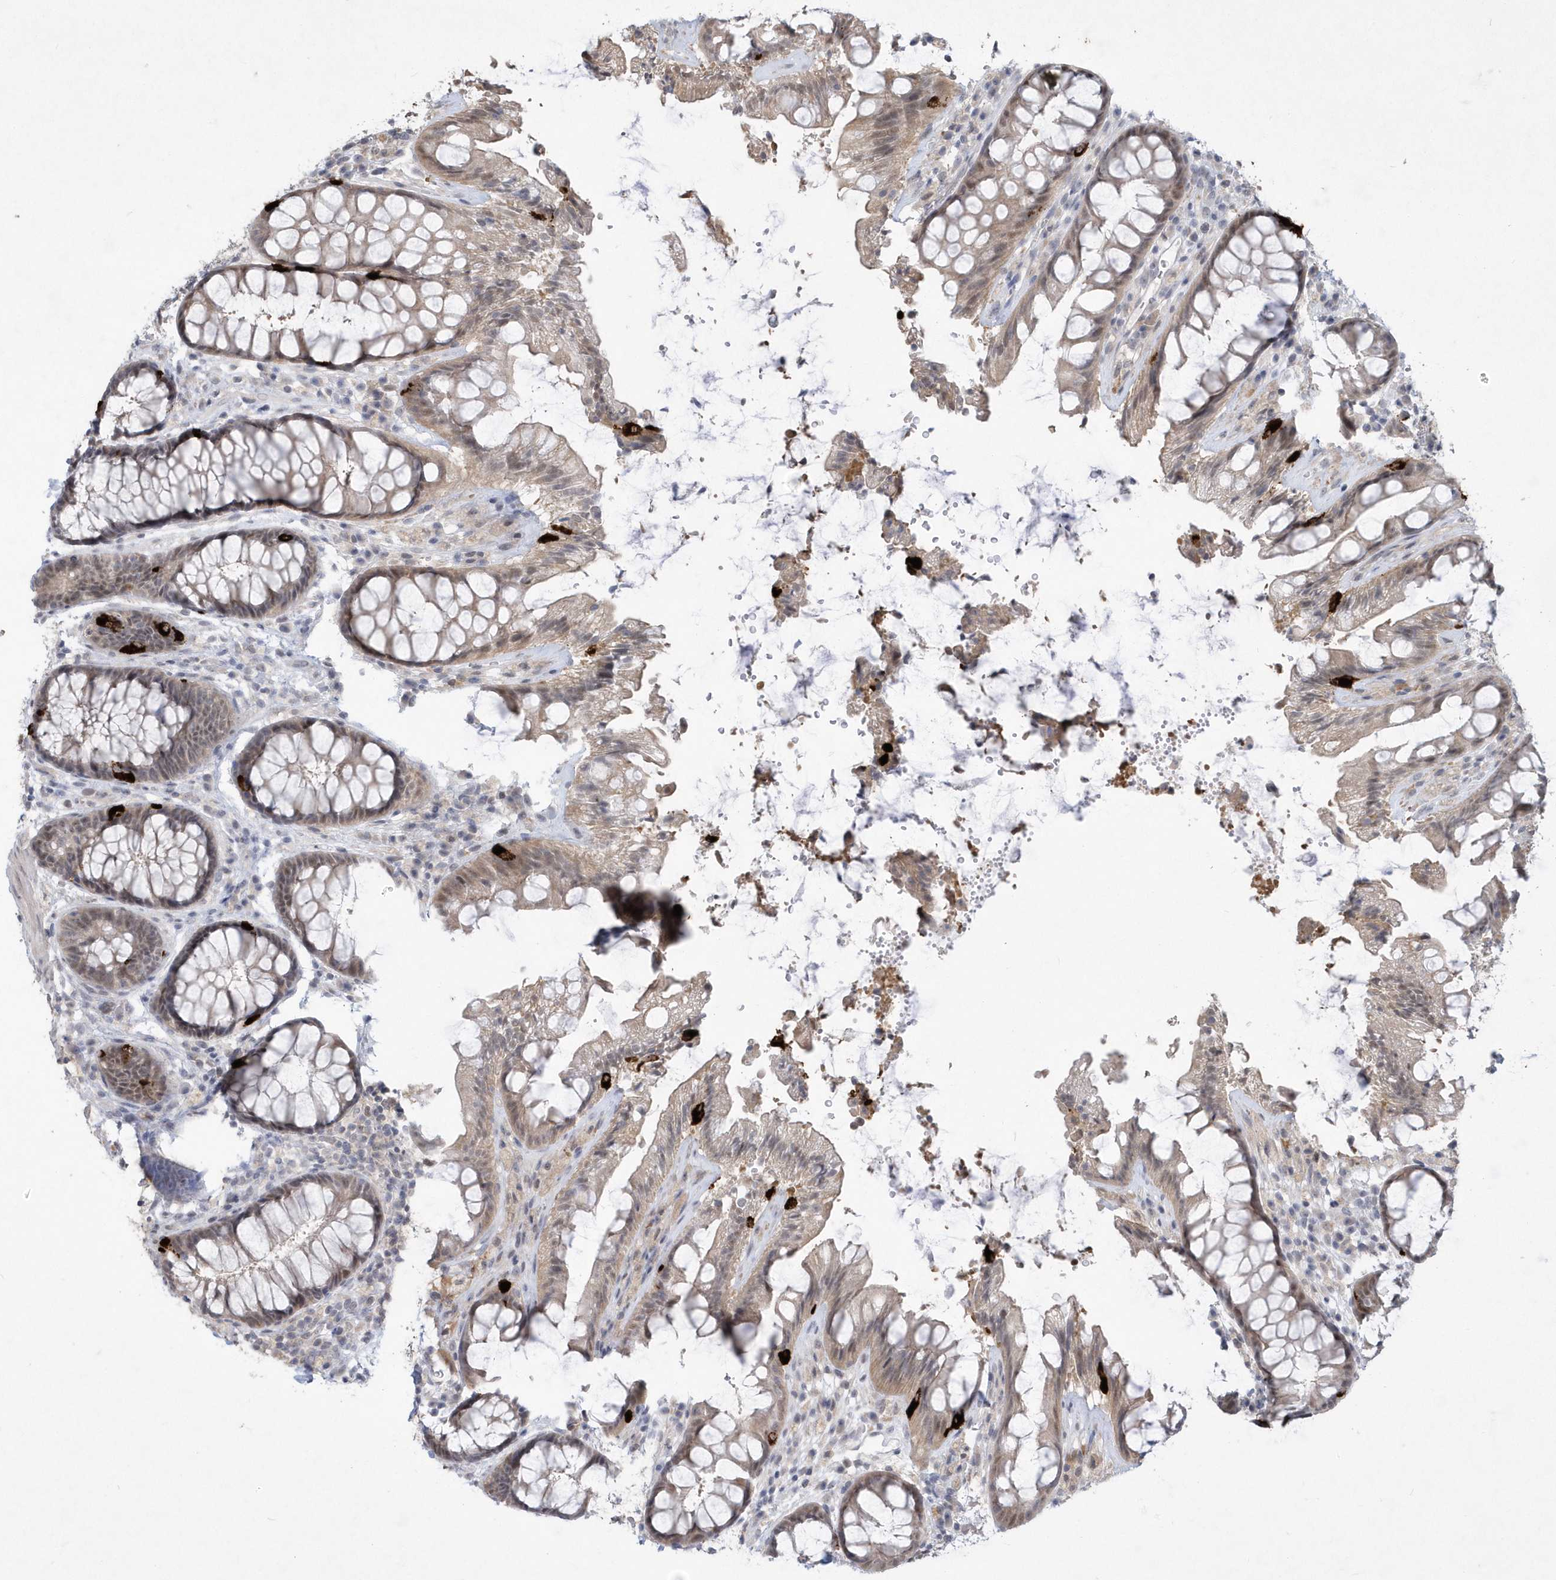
{"staining": {"intensity": "strong", "quantity": "<25%", "location": "cytoplasmic/membranous"}, "tissue": "rectum", "cell_type": "Glandular cells", "image_type": "normal", "snomed": [{"axis": "morphology", "description": "Normal tissue, NOS"}, {"axis": "topography", "description": "Rectum"}], "caption": "This micrograph shows immunohistochemistry (IHC) staining of normal rectum, with medium strong cytoplasmic/membranous staining in about <25% of glandular cells.", "gene": "TSPEAR", "patient": {"sex": "female", "age": 46}}